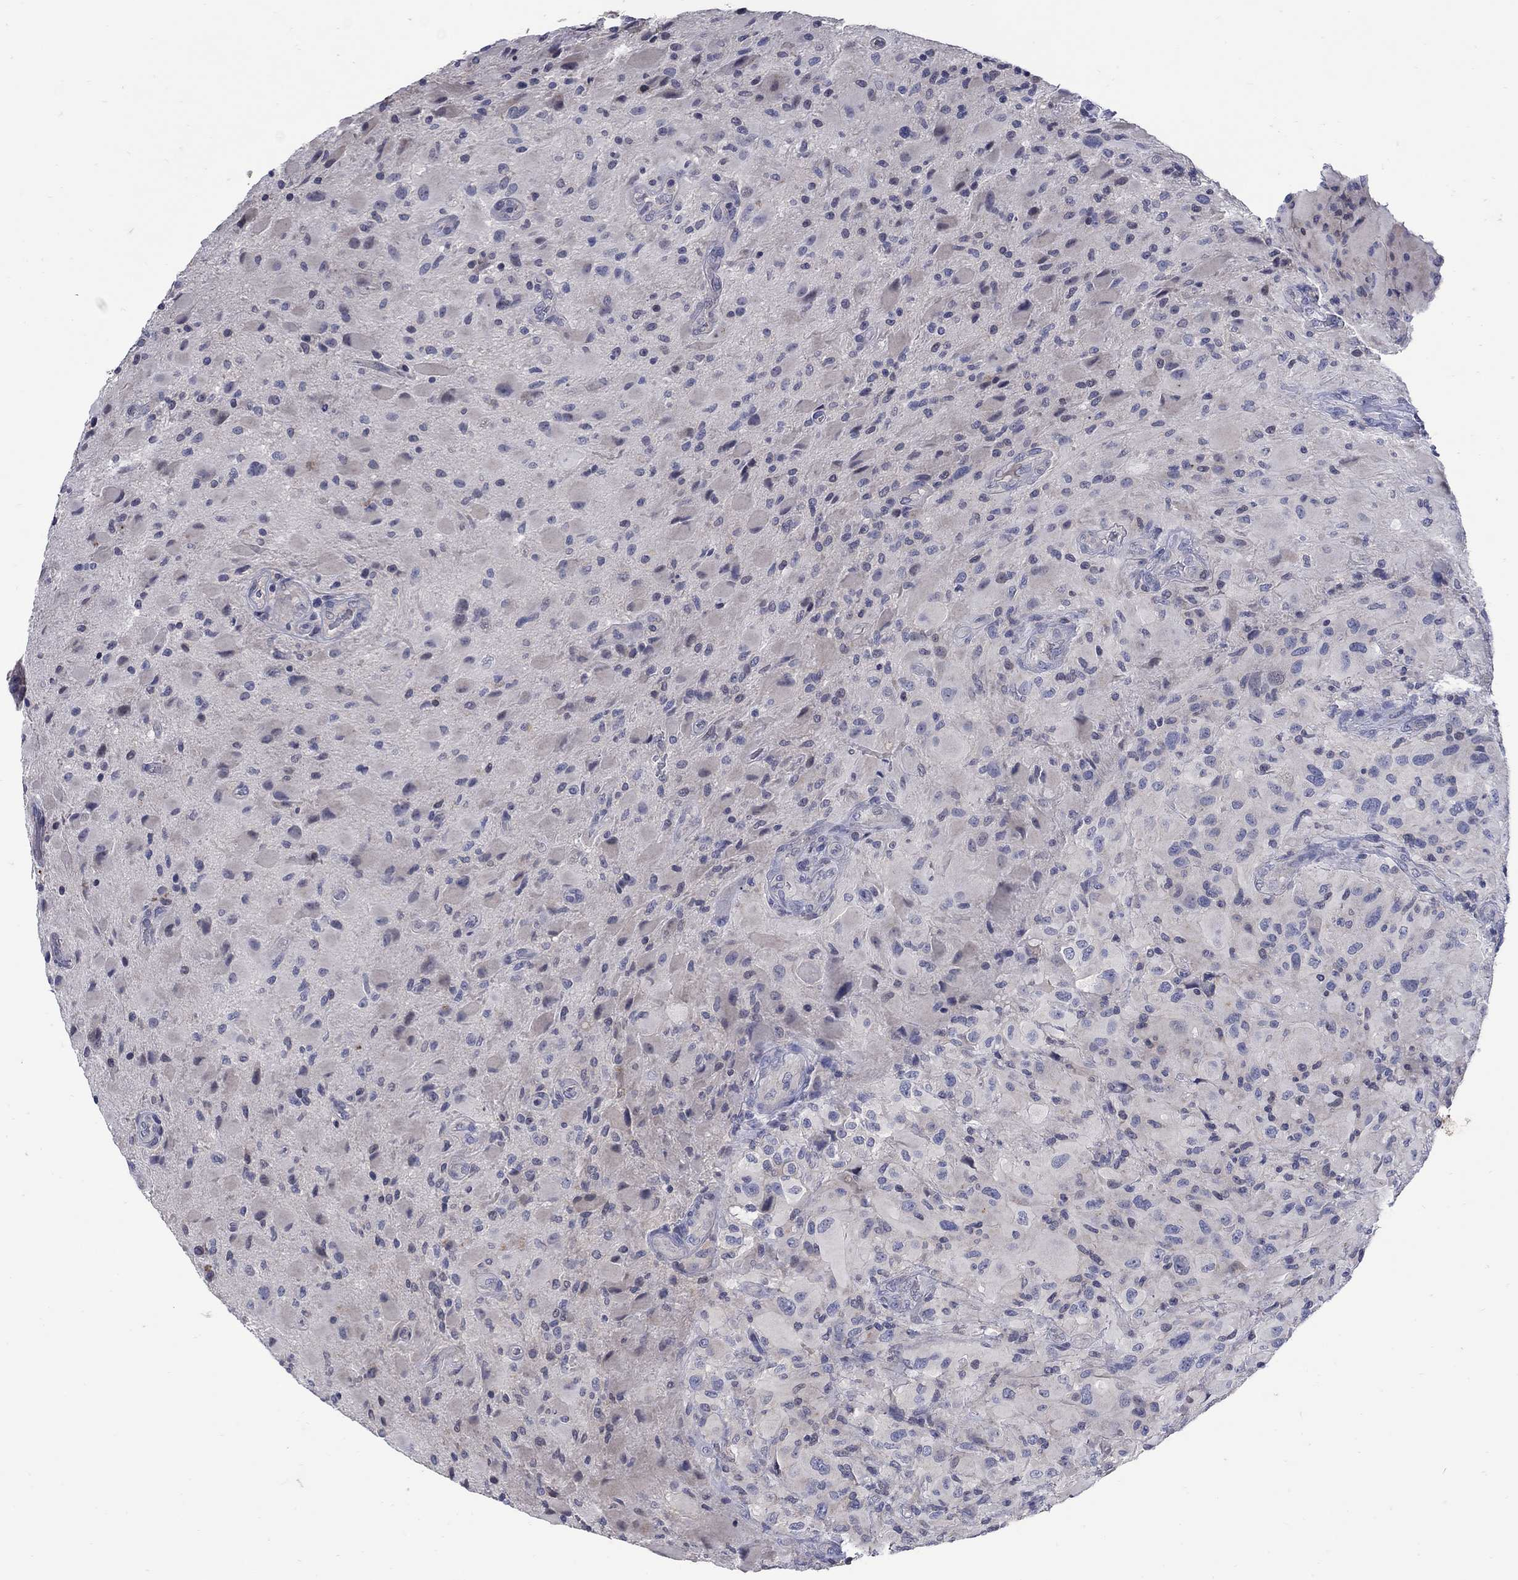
{"staining": {"intensity": "negative", "quantity": "none", "location": "none"}, "tissue": "glioma", "cell_type": "Tumor cells", "image_type": "cancer", "snomed": [{"axis": "morphology", "description": "Glioma, malignant, High grade"}, {"axis": "topography", "description": "Cerebral cortex"}], "caption": "This is a histopathology image of immunohistochemistry (IHC) staining of glioma, which shows no positivity in tumor cells.", "gene": "CETN1", "patient": {"sex": "male", "age": 35}}